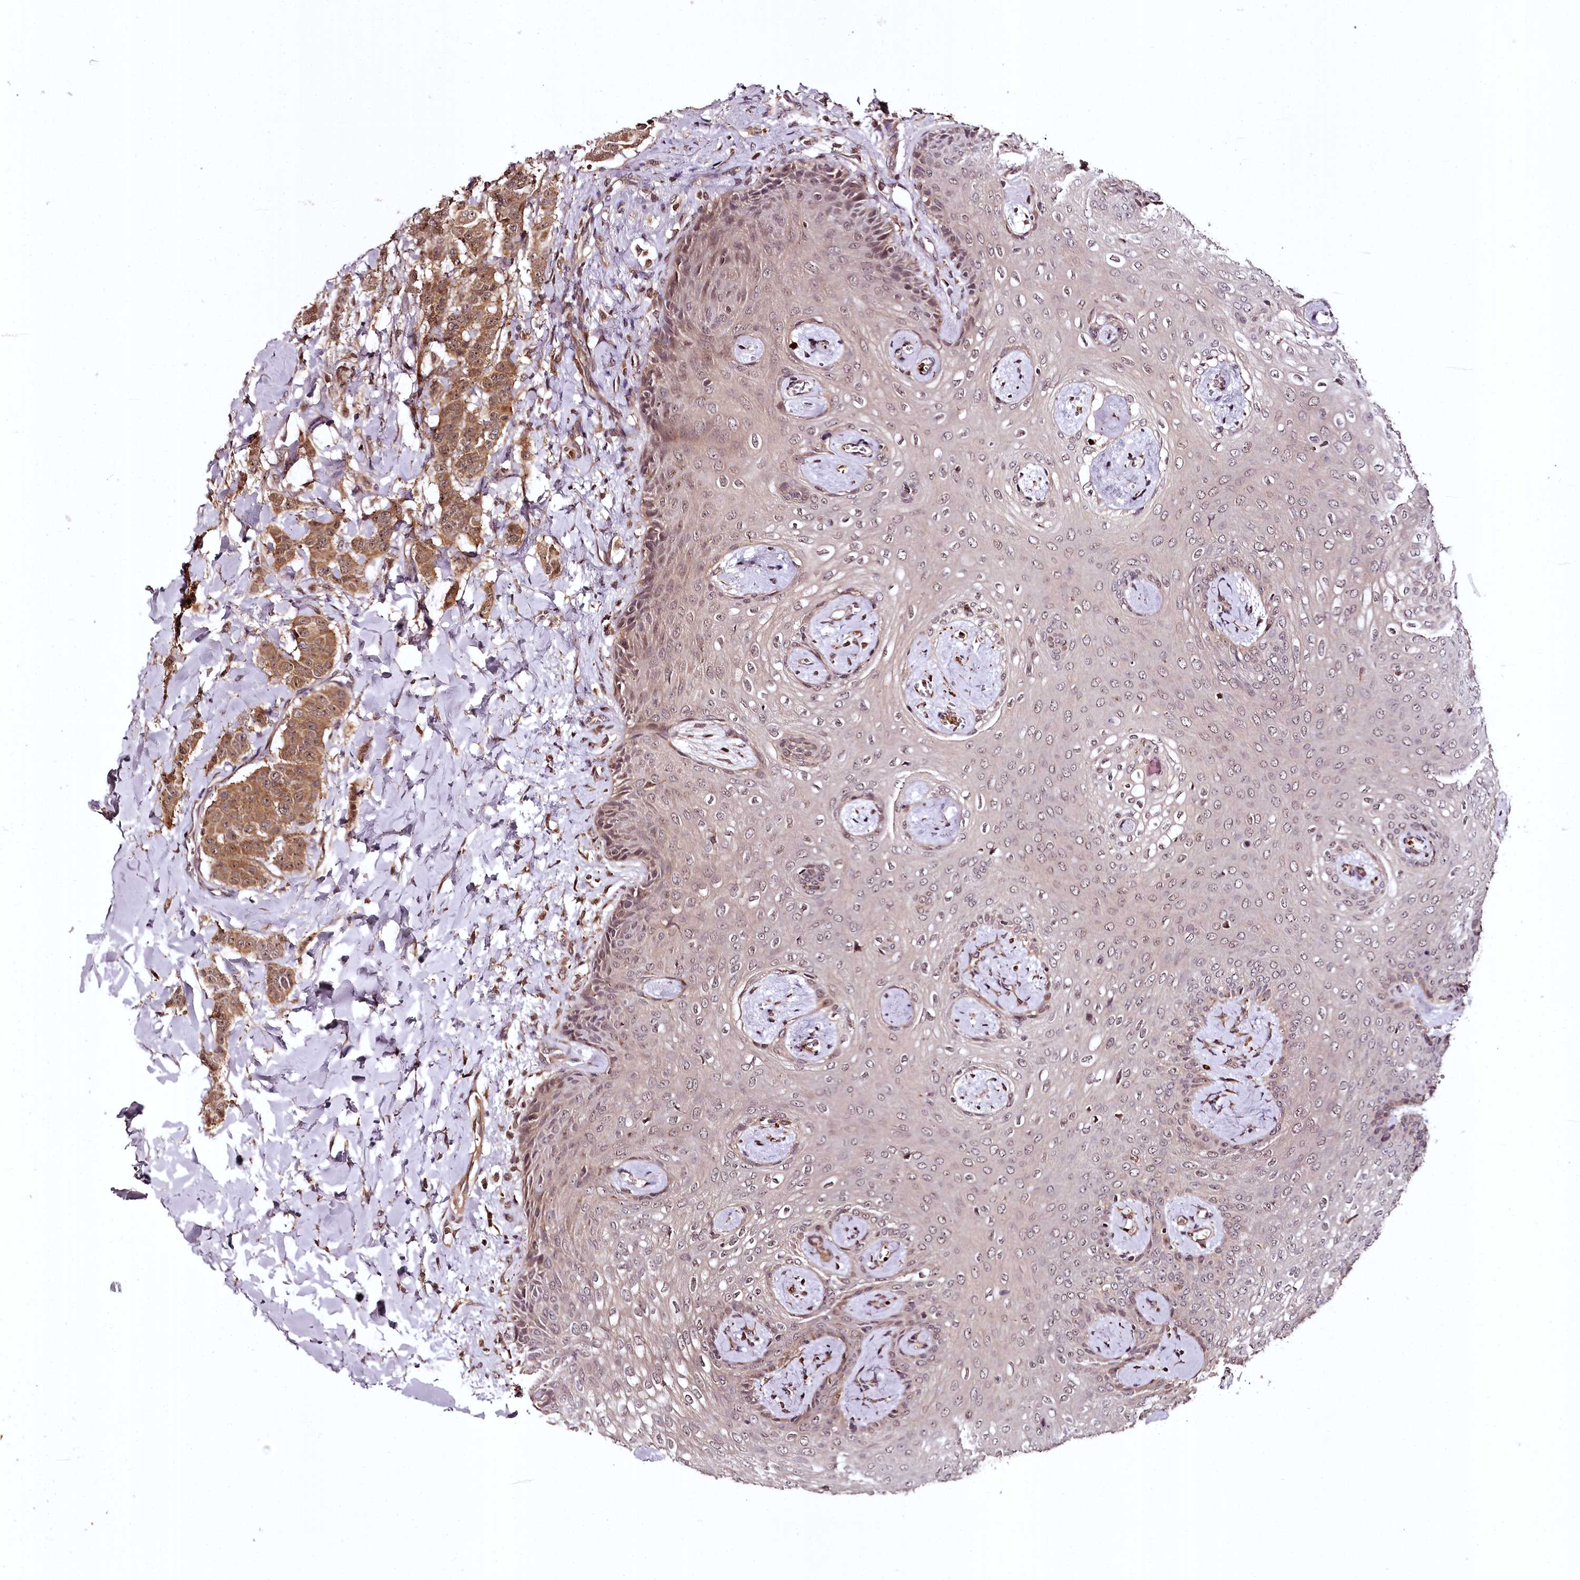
{"staining": {"intensity": "moderate", "quantity": ">75%", "location": "cytoplasmic/membranous,nuclear"}, "tissue": "breast cancer", "cell_type": "Tumor cells", "image_type": "cancer", "snomed": [{"axis": "morphology", "description": "Duct carcinoma"}, {"axis": "topography", "description": "Breast"}], "caption": "This image exhibits IHC staining of breast intraductal carcinoma, with medium moderate cytoplasmic/membranous and nuclear positivity in approximately >75% of tumor cells.", "gene": "TTC12", "patient": {"sex": "female", "age": 40}}